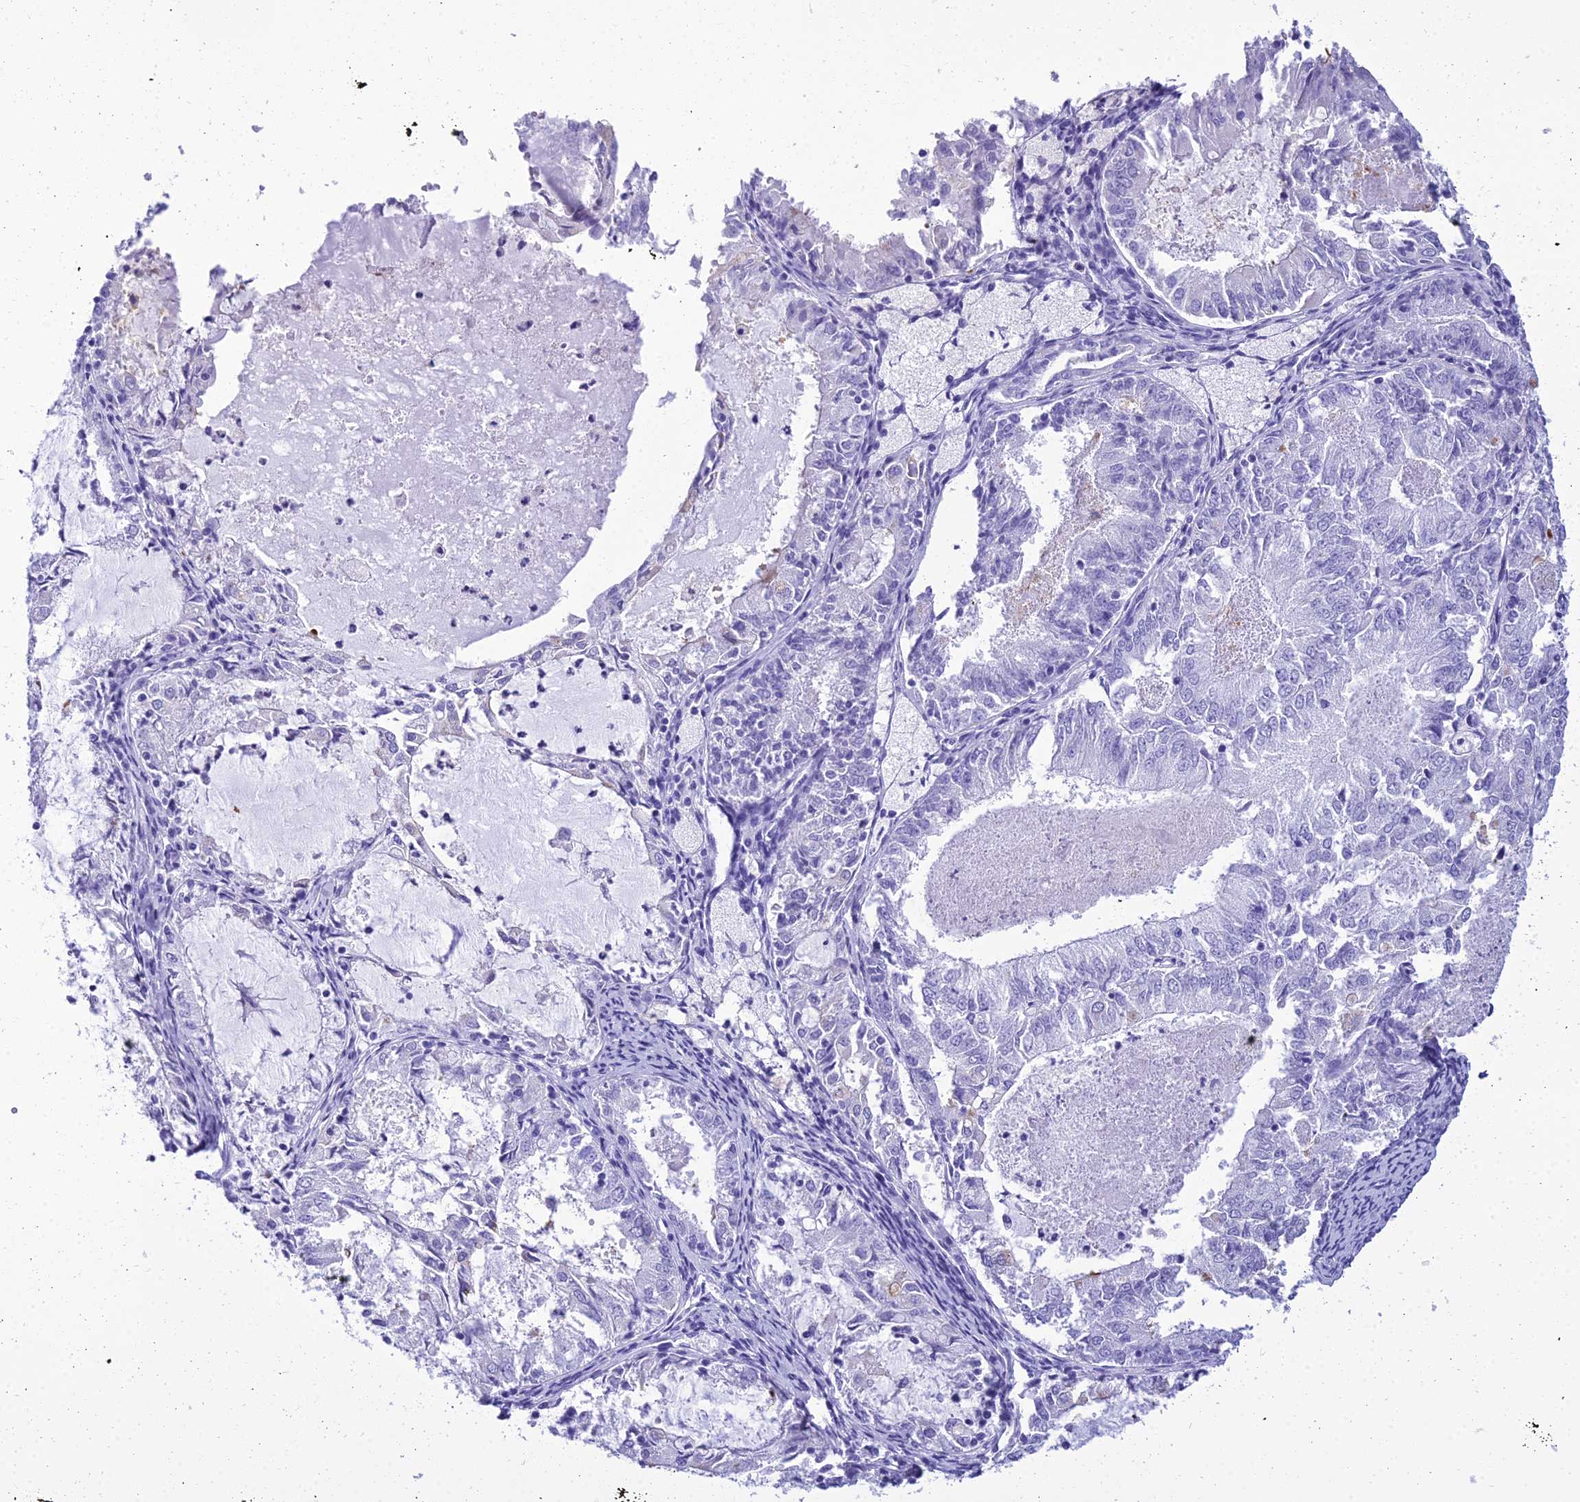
{"staining": {"intensity": "negative", "quantity": "none", "location": "none"}, "tissue": "endometrial cancer", "cell_type": "Tumor cells", "image_type": "cancer", "snomed": [{"axis": "morphology", "description": "Adenocarcinoma, NOS"}, {"axis": "topography", "description": "Endometrium"}], "caption": "The immunohistochemistry (IHC) photomicrograph has no significant staining in tumor cells of adenocarcinoma (endometrial) tissue. (Immunohistochemistry, brightfield microscopy, high magnification).", "gene": "ZNF442", "patient": {"sex": "female", "age": 57}}